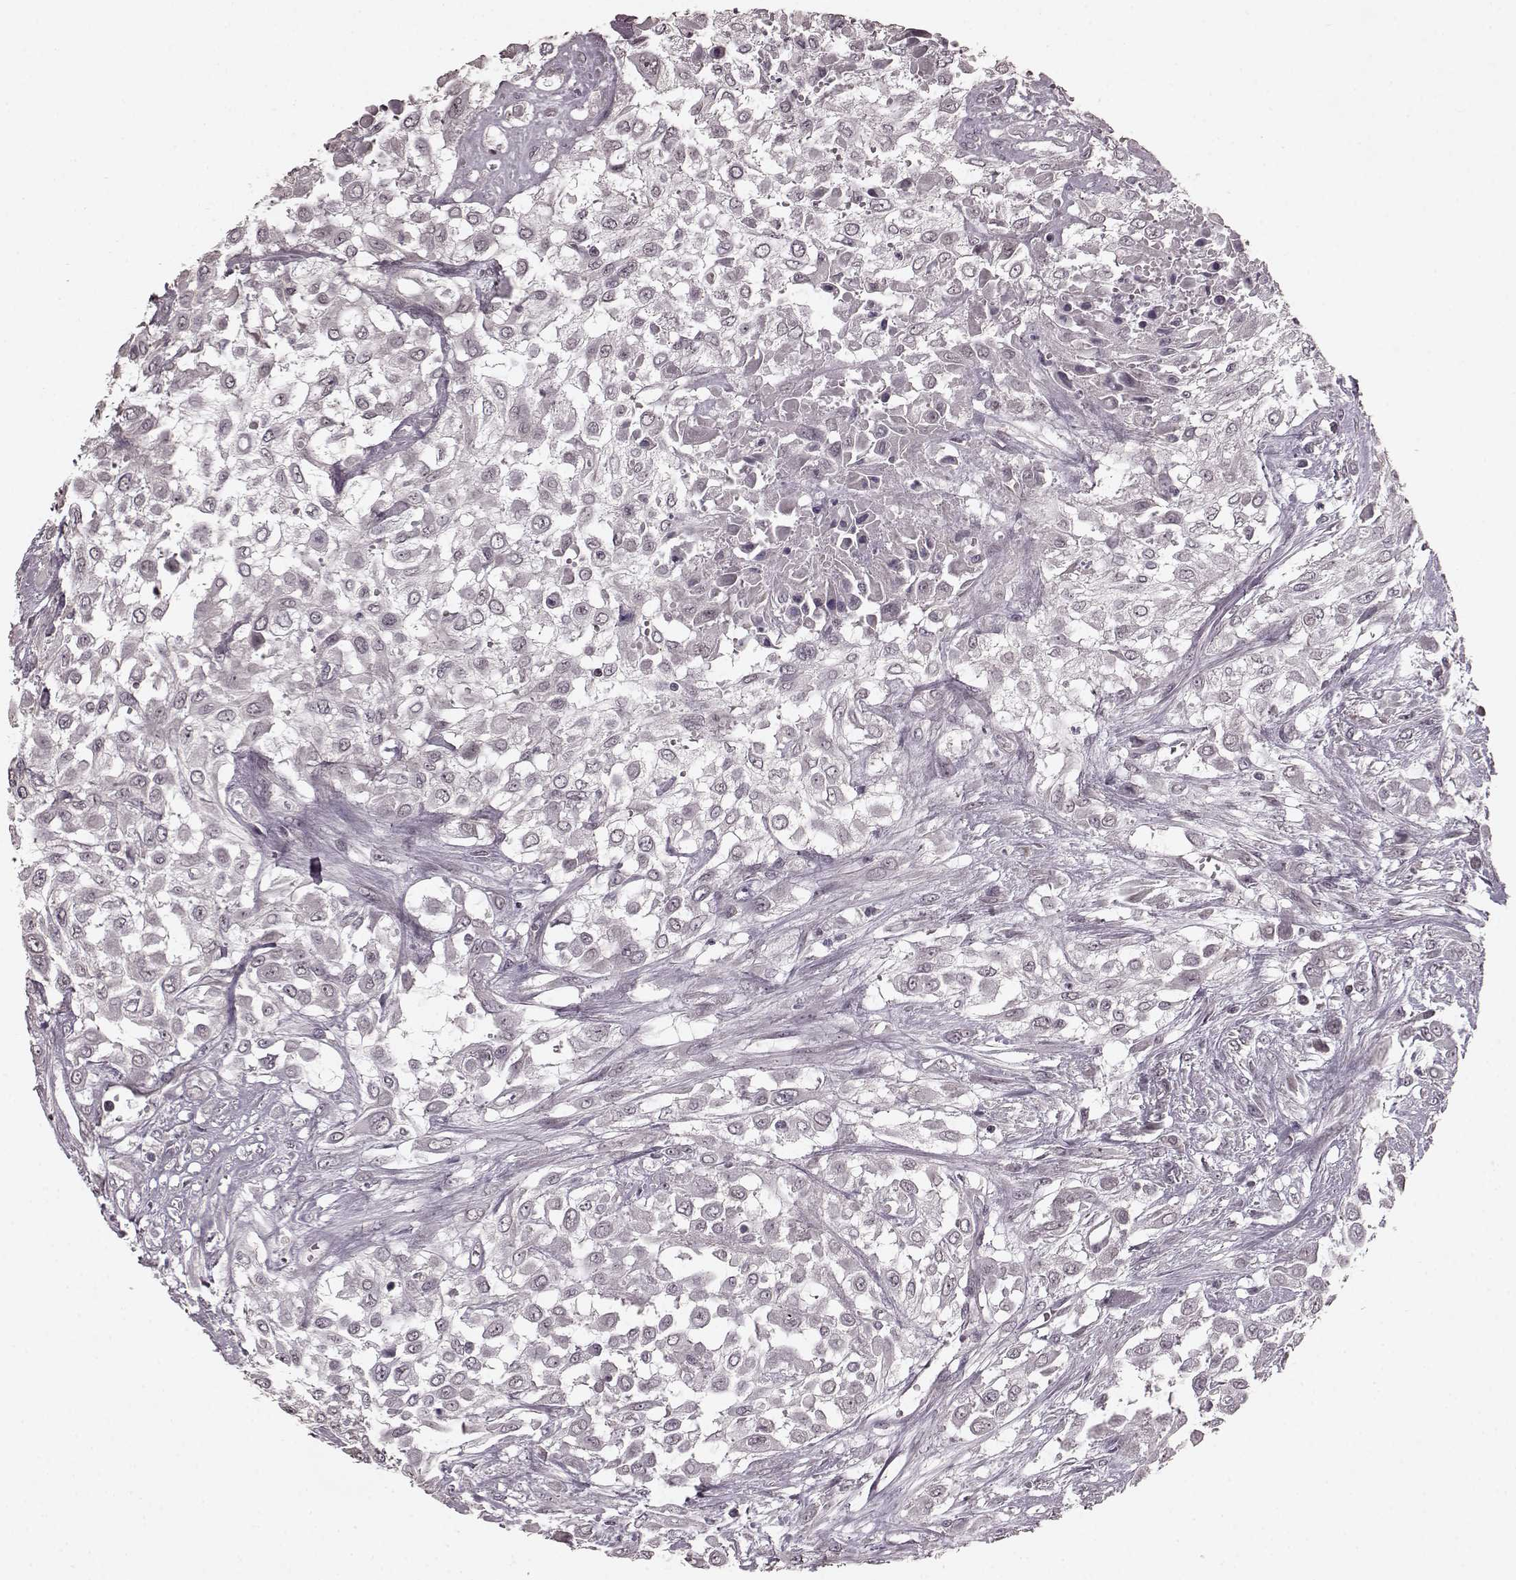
{"staining": {"intensity": "negative", "quantity": "none", "location": "none"}, "tissue": "urothelial cancer", "cell_type": "Tumor cells", "image_type": "cancer", "snomed": [{"axis": "morphology", "description": "Urothelial carcinoma, High grade"}, {"axis": "topography", "description": "Urinary bladder"}], "caption": "A photomicrograph of urothelial cancer stained for a protein reveals no brown staining in tumor cells.", "gene": "PLCB4", "patient": {"sex": "male", "age": 57}}